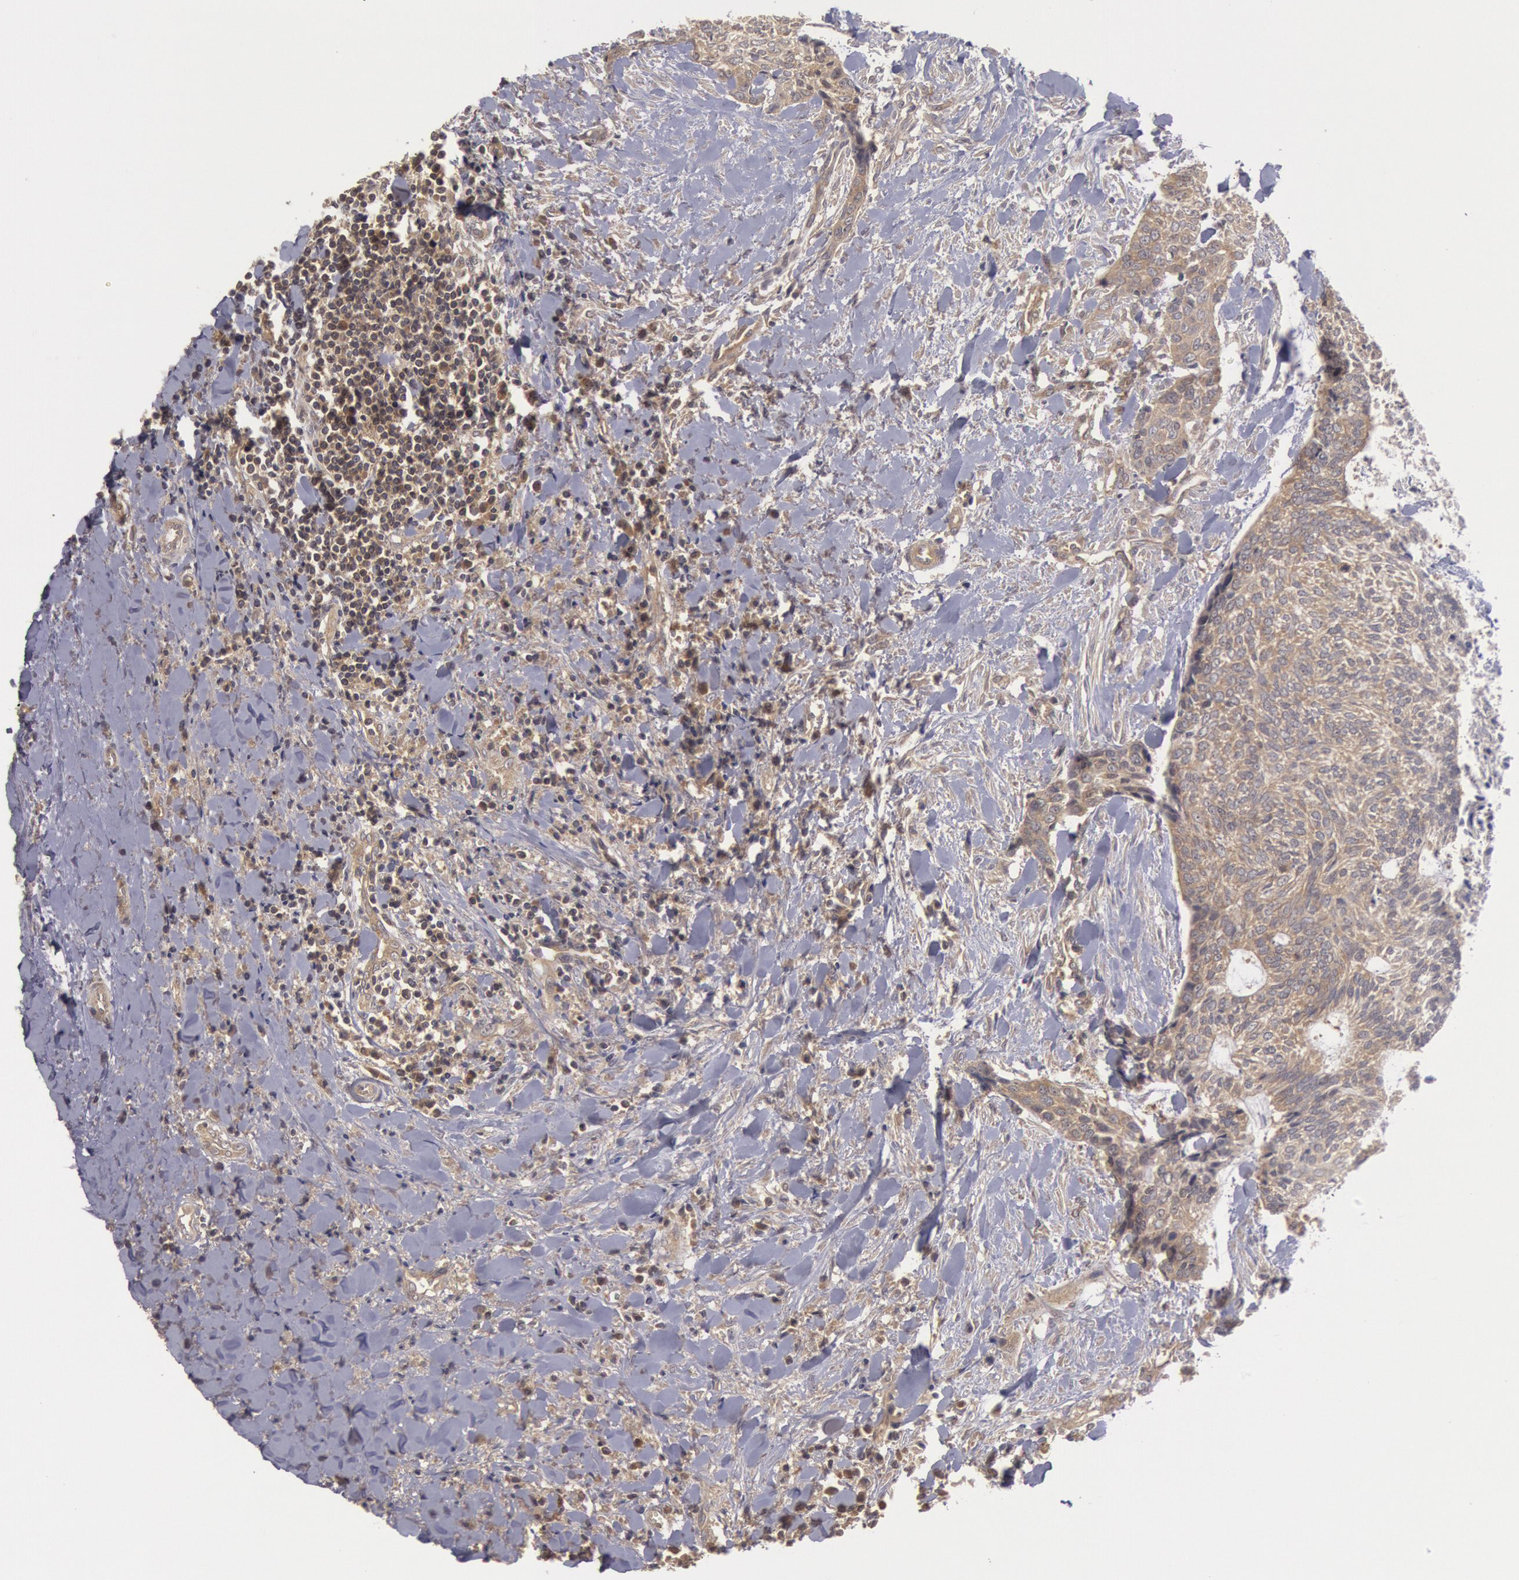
{"staining": {"intensity": "weak", "quantity": ">75%", "location": "cytoplasmic/membranous"}, "tissue": "head and neck cancer", "cell_type": "Tumor cells", "image_type": "cancer", "snomed": [{"axis": "morphology", "description": "Squamous cell carcinoma, NOS"}, {"axis": "topography", "description": "Salivary gland"}, {"axis": "topography", "description": "Head-Neck"}], "caption": "Protein expression analysis of squamous cell carcinoma (head and neck) exhibits weak cytoplasmic/membranous staining in approximately >75% of tumor cells.", "gene": "BRAF", "patient": {"sex": "male", "age": 70}}